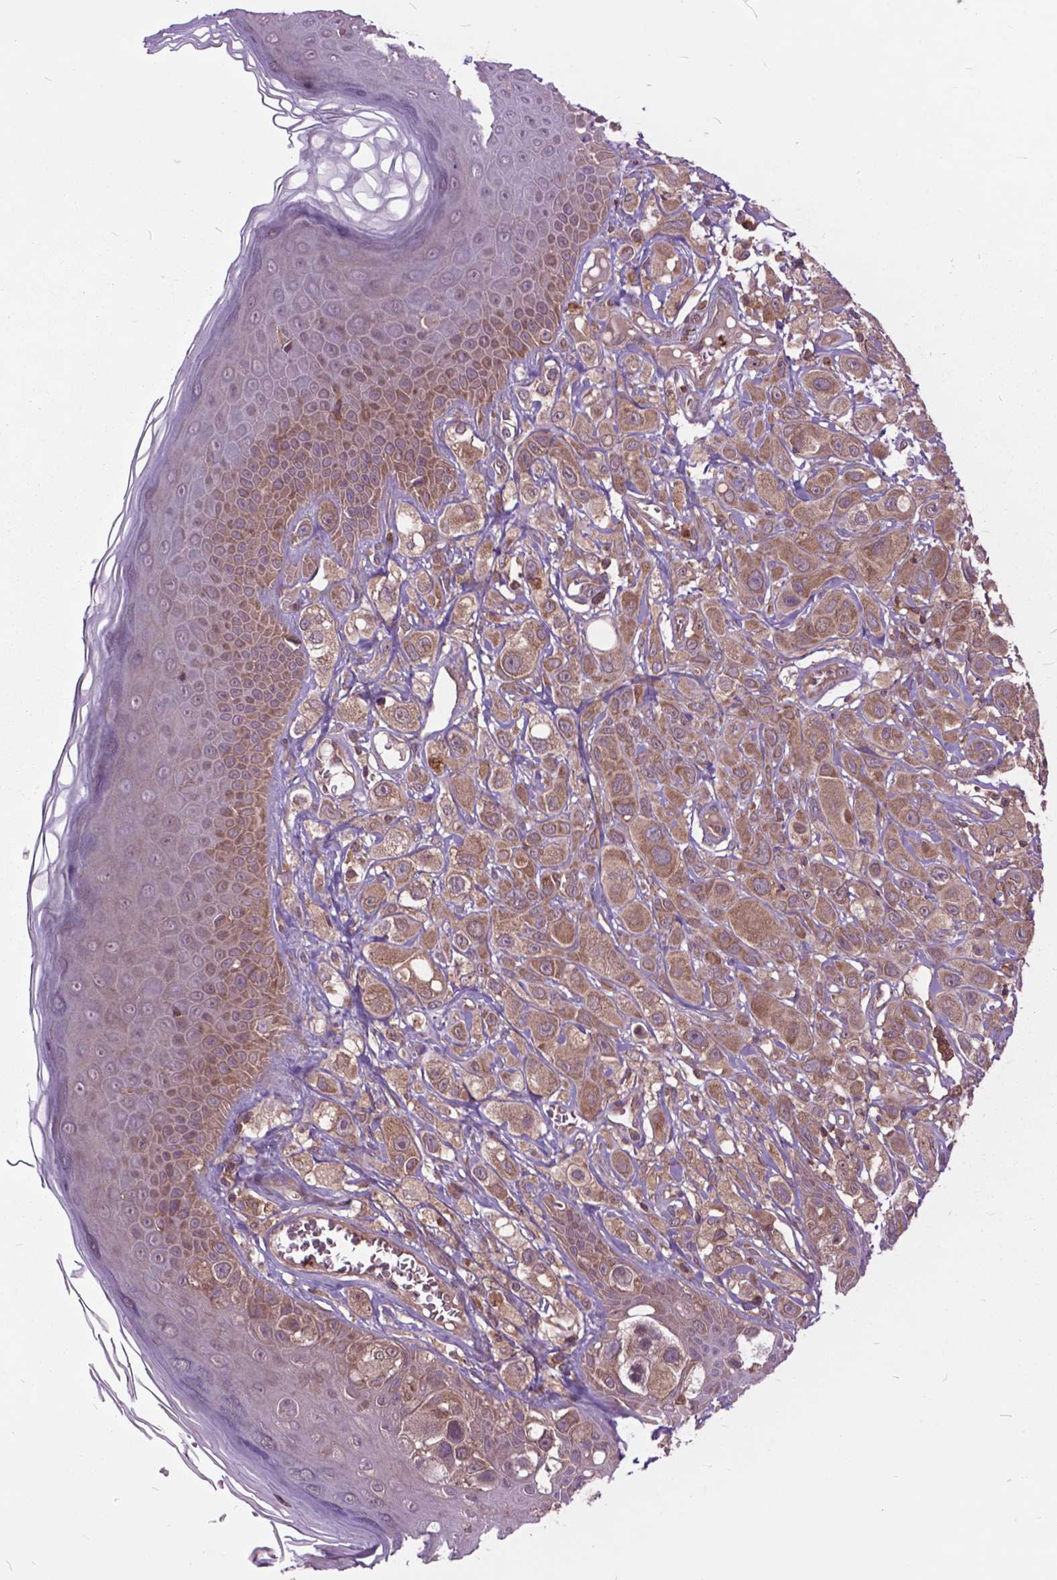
{"staining": {"intensity": "moderate", "quantity": ">75%", "location": "cytoplasmic/membranous"}, "tissue": "melanoma", "cell_type": "Tumor cells", "image_type": "cancer", "snomed": [{"axis": "morphology", "description": "Malignant melanoma, NOS"}, {"axis": "topography", "description": "Skin"}], "caption": "Human malignant melanoma stained with a brown dye shows moderate cytoplasmic/membranous positive expression in about >75% of tumor cells.", "gene": "ARAF", "patient": {"sex": "male", "age": 67}}